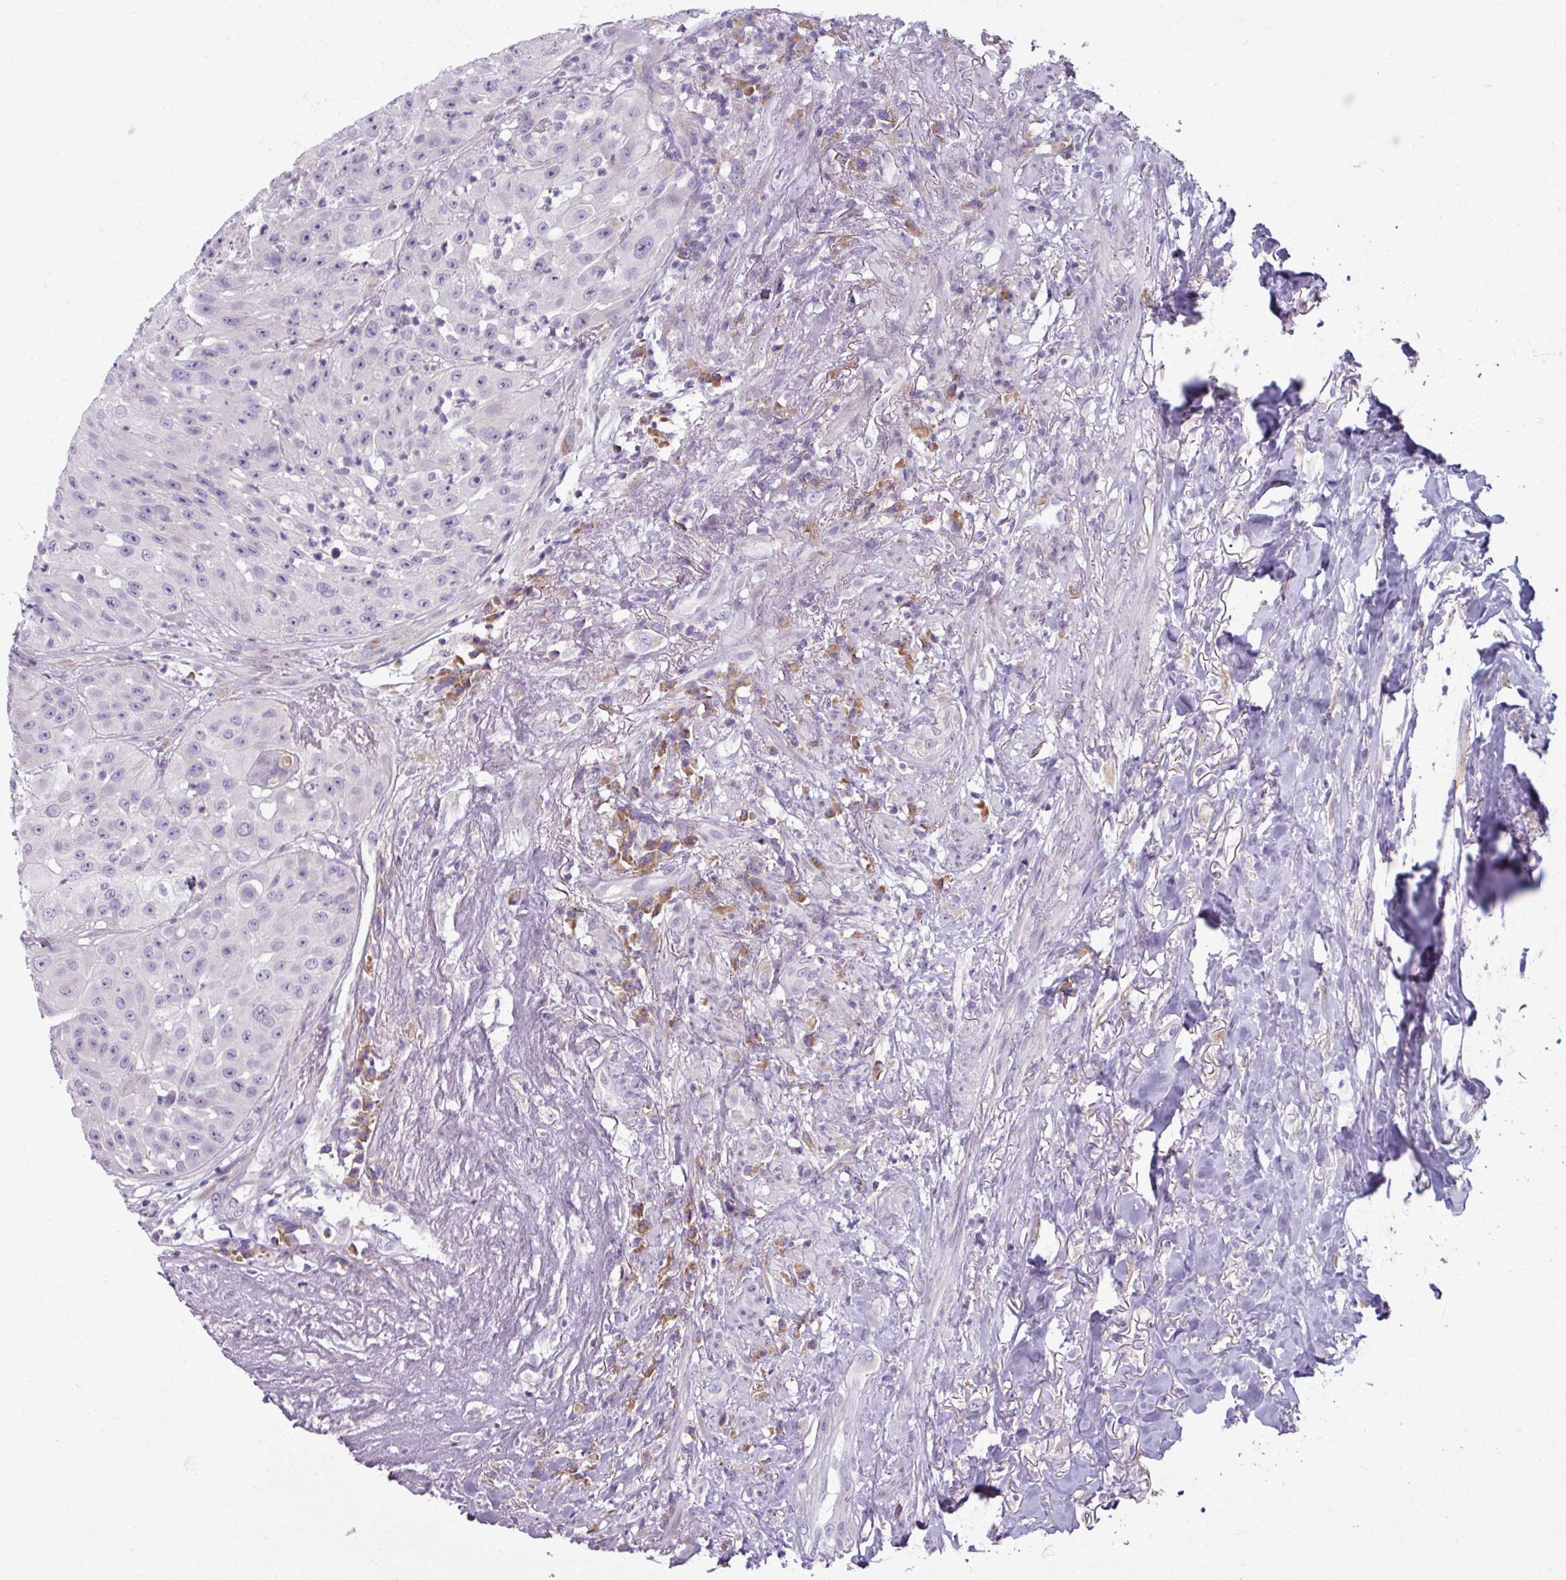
{"staining": {"intensity": "negative", "quantity": "none", "location": "none"}, "tissue": "head and neck cancer", "cell_type": "Tumor cells", "image_type": "cancer", "snomed": [{"axis": "morphology", "description": "Squamous cell carcinoma, NOS"}, {"axis": "topography", "description": "Head-Neck"}], "caption": "This is an IHC micrograph of head and neck cancer (squamous cell carcinoma). There is no positivity in tumor cells.", "gene": "SMIM11", "patient": {"sex": "male", "age": 83}}